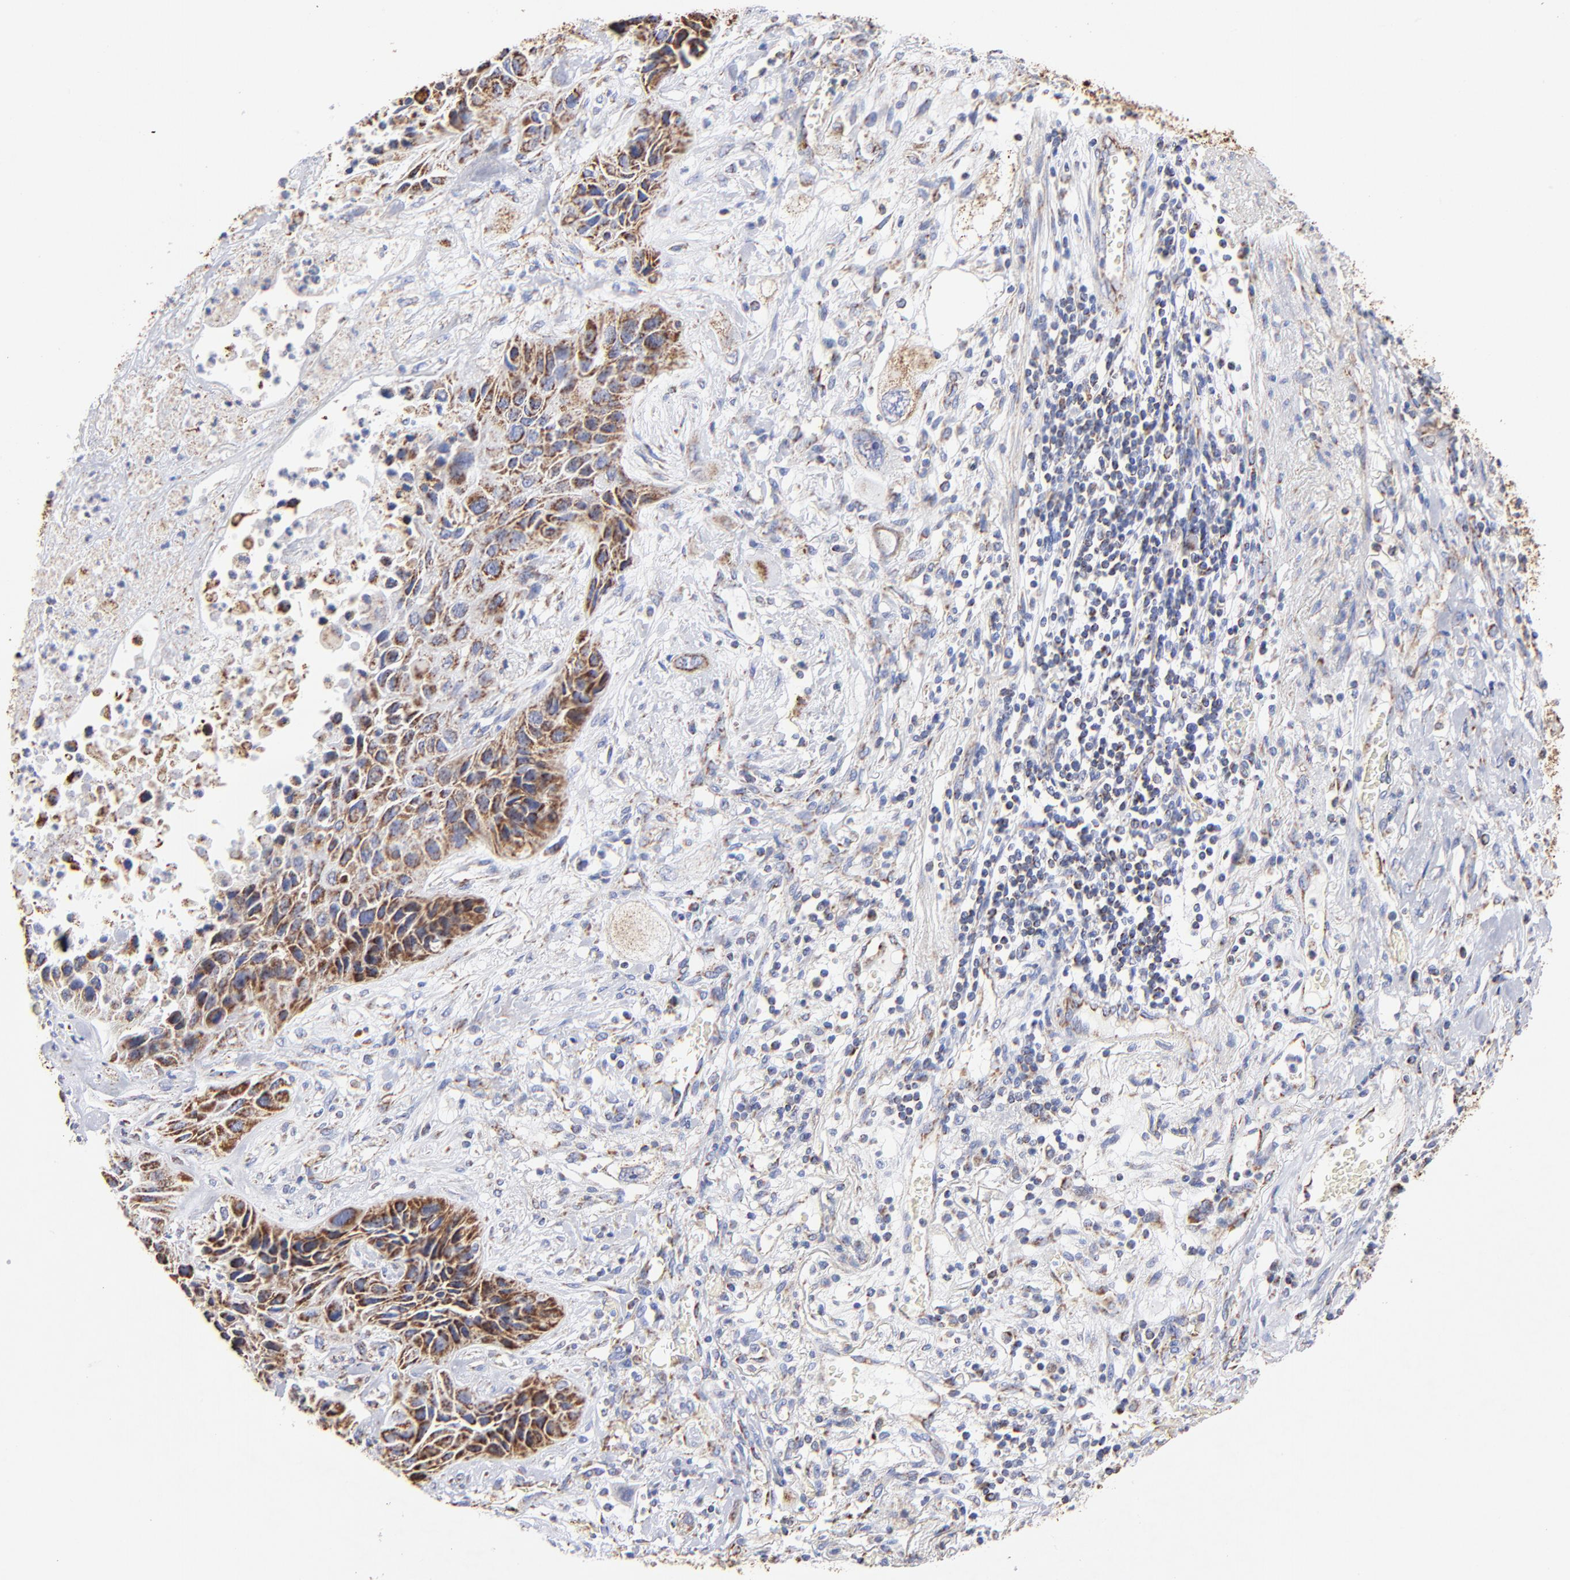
{"staining": {"intensity": "strong", "quantity": "25%-75%", "location": "cytoplasmic/membranous"}, "tissue": "lung cancer", "cell_type": "Tumor cells", "image_type": "cancer", "snomed": [{"axis": "morphology", "description": "Squamous cell carcinoma, NOS"}, {"axis": "topography", "description": "Lung"}], "caption": "IHC of human lung squamous cell carcinoma shows high levels of strong cytoplasmic/membranous positivity in approximately 25%-75% of tumor cells.", "gene": "PHB1", "patient": {"sex": "female", "age": 76}}